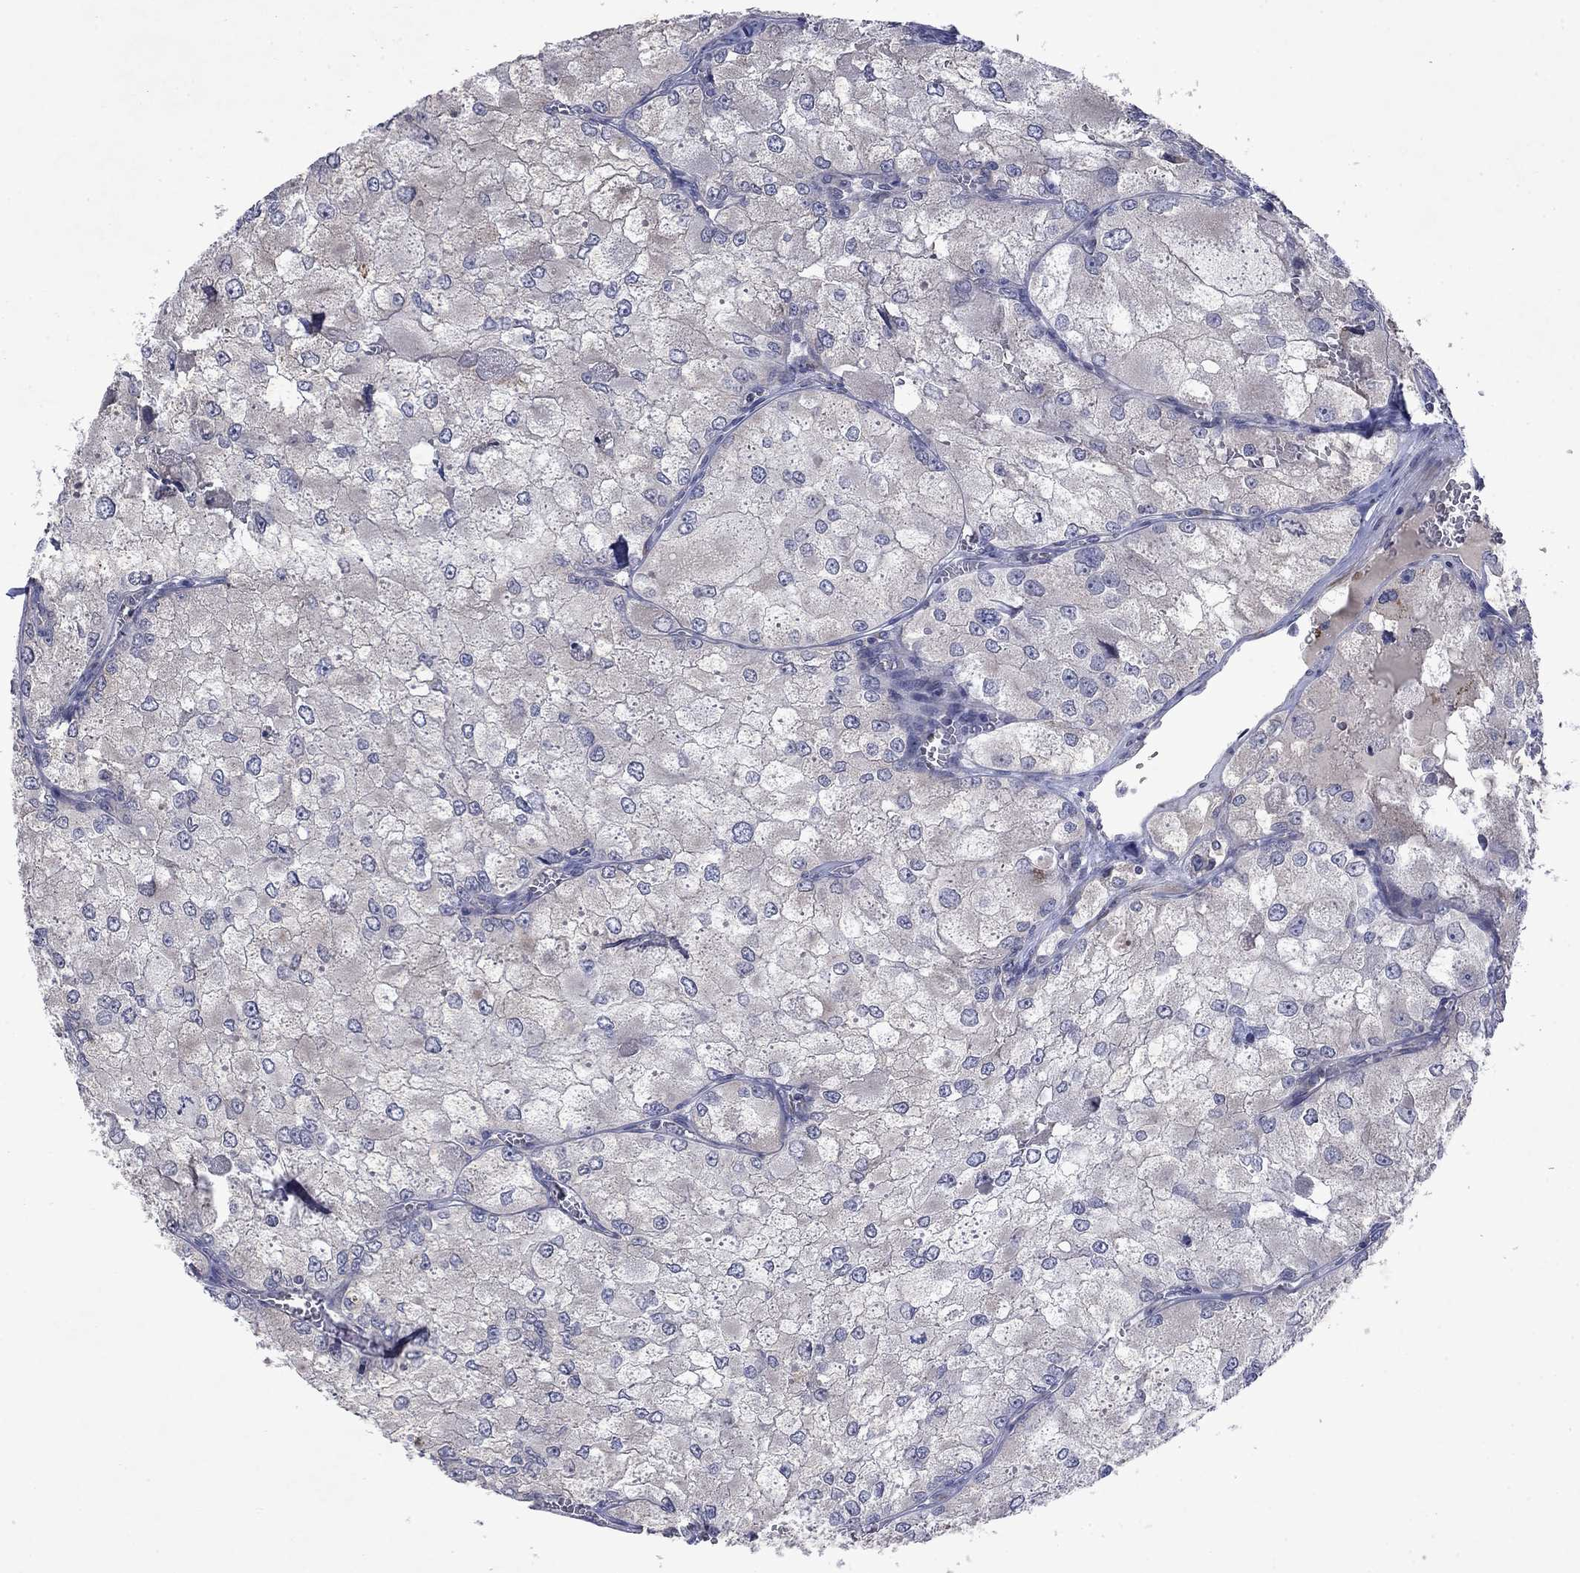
{"staining": {"intensity": "negative", "quantity": "none", "location": "none"}, "tissue": "renal cancer", "cell_type": "Tumor cells", "image_type": "cancer", "snomed": [{"axis": "morphology", "description": "Adenocarcinoma, NOS"}, {"axis": "topography", "description": "Kidney"}], "caption": "Tumor cells show no significant protein staining in renal adenocarcinoma.", "gene": "TMEM97", "patient": {"sex": "female", "age": 70}}